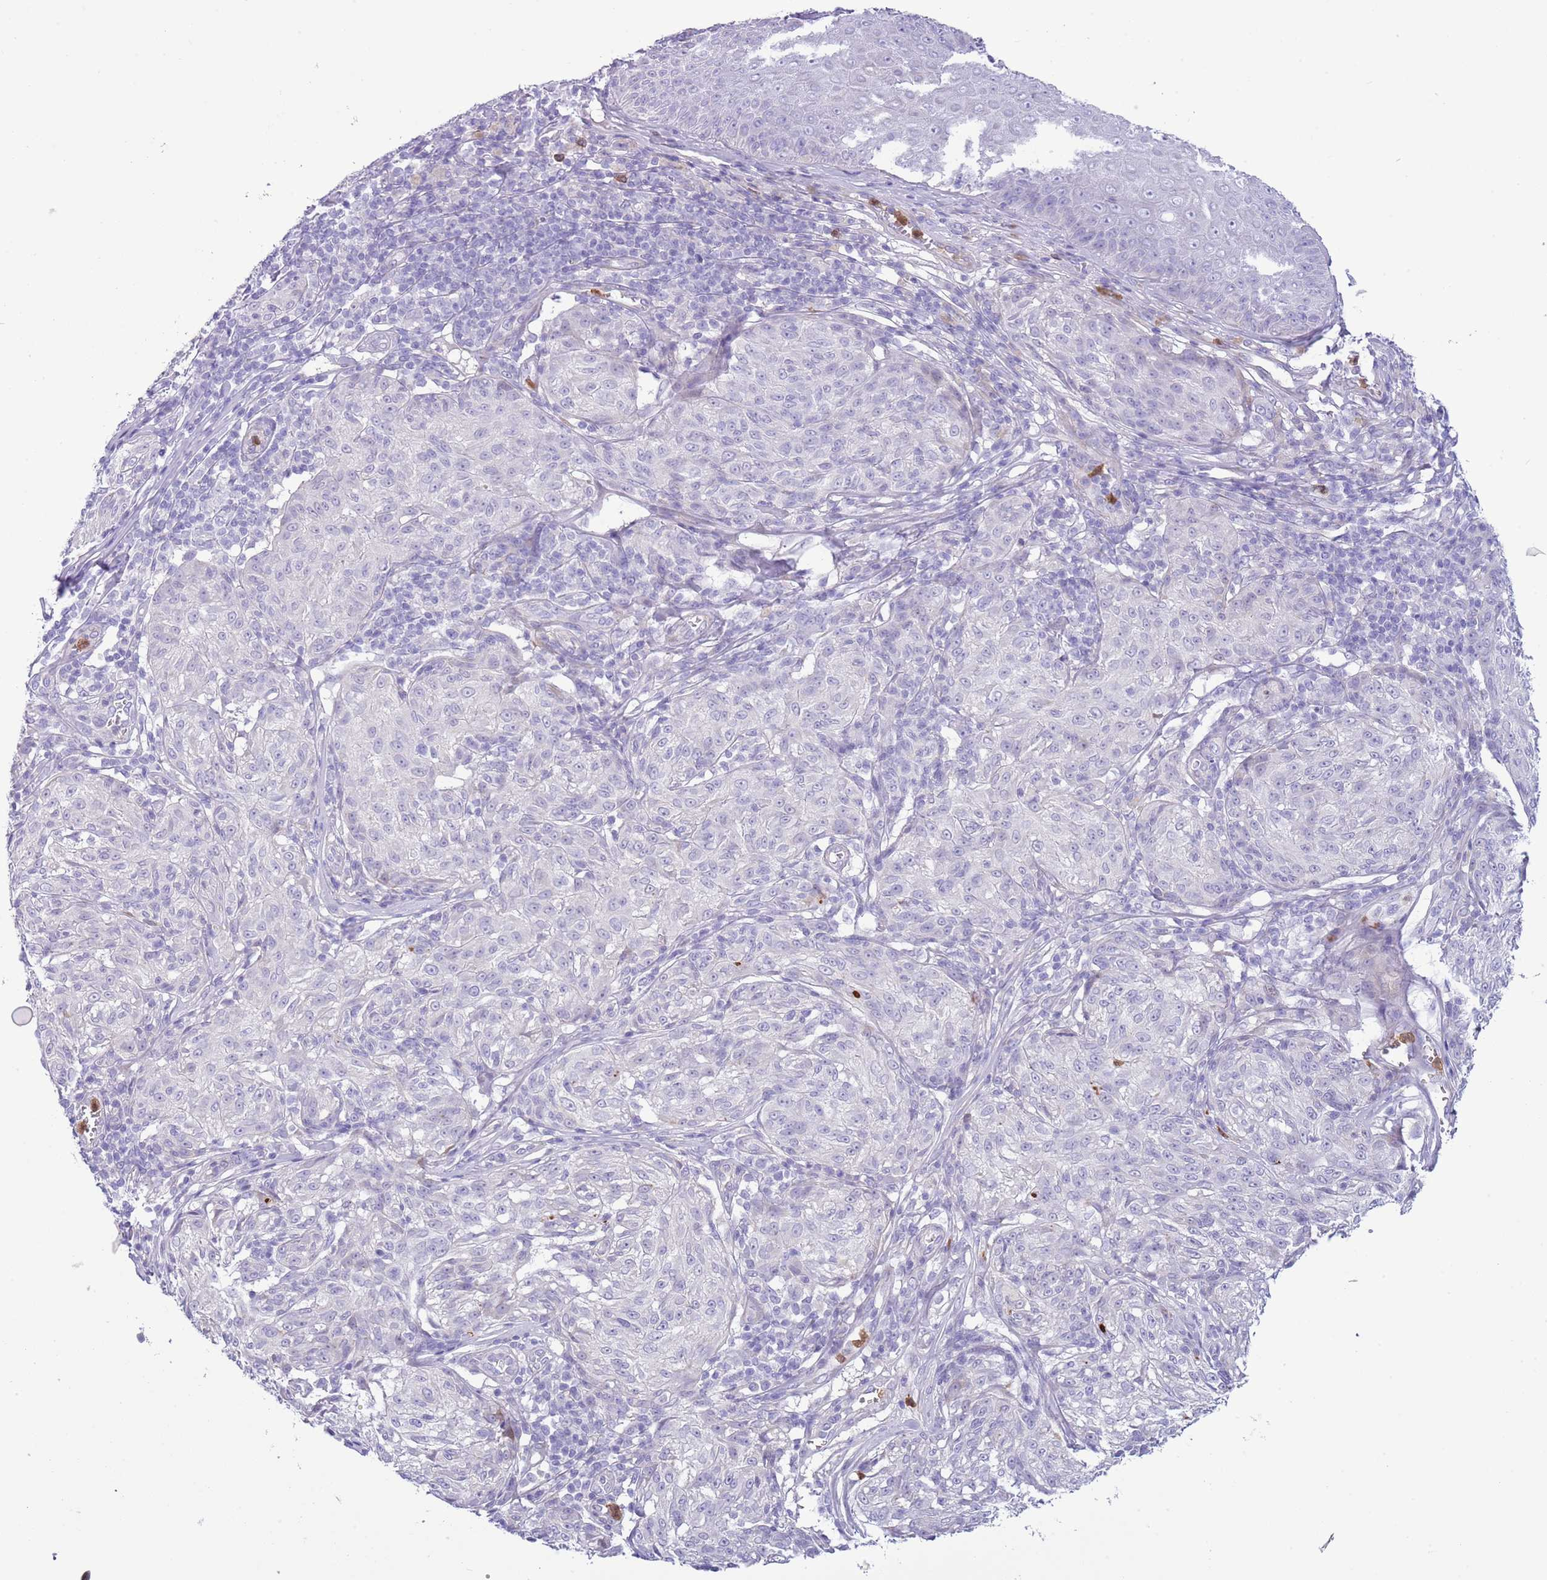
{"staining": {"intensity": "negative", "quantity": "none", "location": "none"}, "tissue": "melanoma", "cell_type": "Tumor cells", "image_type": "cancer", "snomed": [{"axis": "morphology", "description": "Malignant melanoma, NOS"}, {"axis": "topography", "description": "Skin"}], "caption": "The immunohistochemistry (IHC) image has no significant positivity in tumor cells of malignant melanoma tissue.", "gene": "OR6M1", "patient": {"sex": "female", "age": 63}}